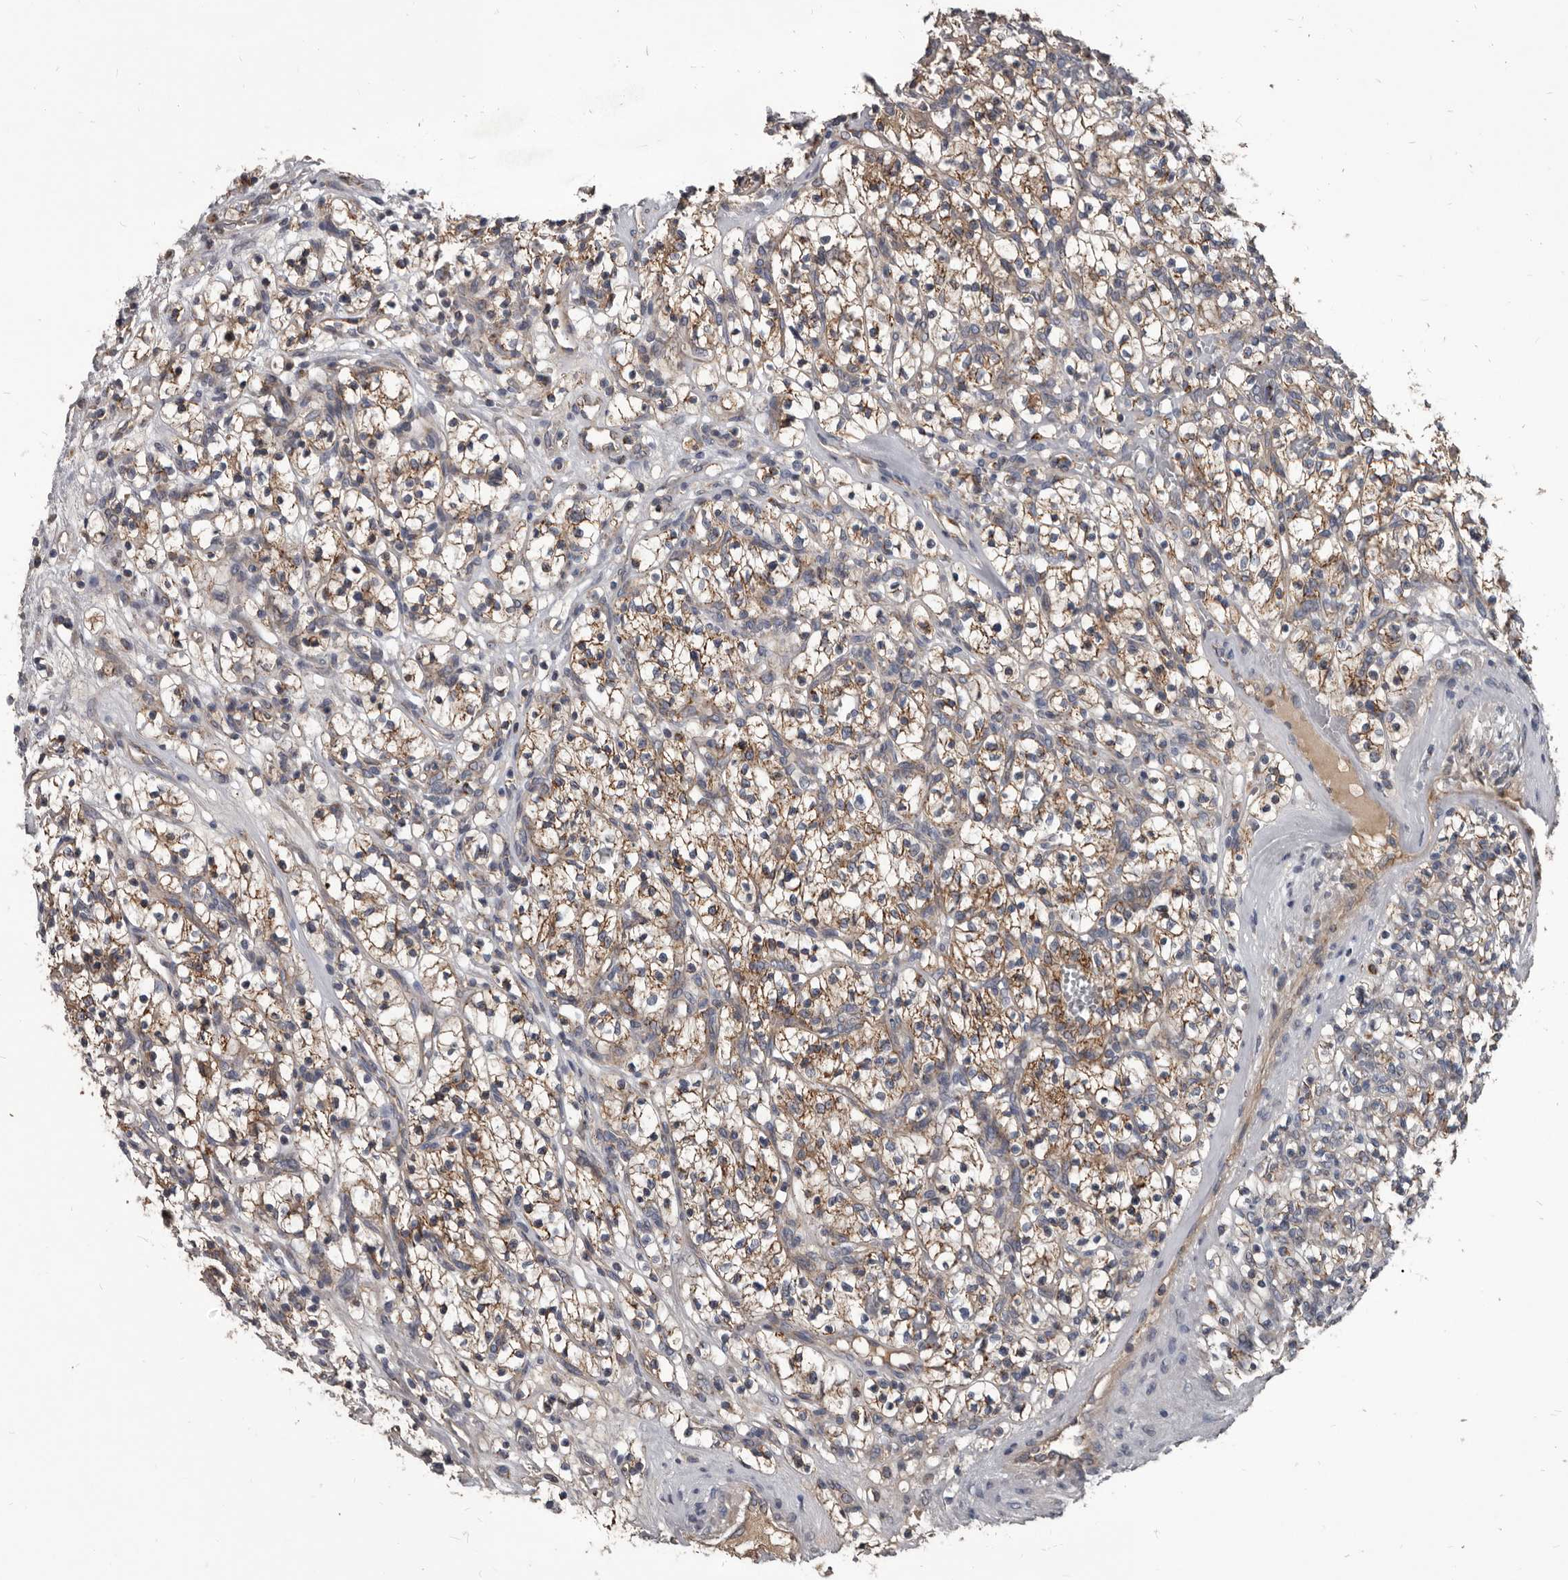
{"staining": {"intensity": "moderate", "quantity": ">75%", "location": "cytoplasmic/membranous"}, "tissue": "renal cancer", "cell_type": "Tumor cells", "image_type": "cancer", "snomed": [{"axis": "morphology", "description": "Adenocarcinoma, NOS"}, {"axis": "topography", "description": "Kidney"}], "caption": "Renal cancer tissue exhibits moderate cytoplasmic/membranous positivity in approximately >75% of tumor cells, visualized by immunohistochemistry.", "gene": "ALDH5A1", "patient": {"sex": "female", "age": 57}}